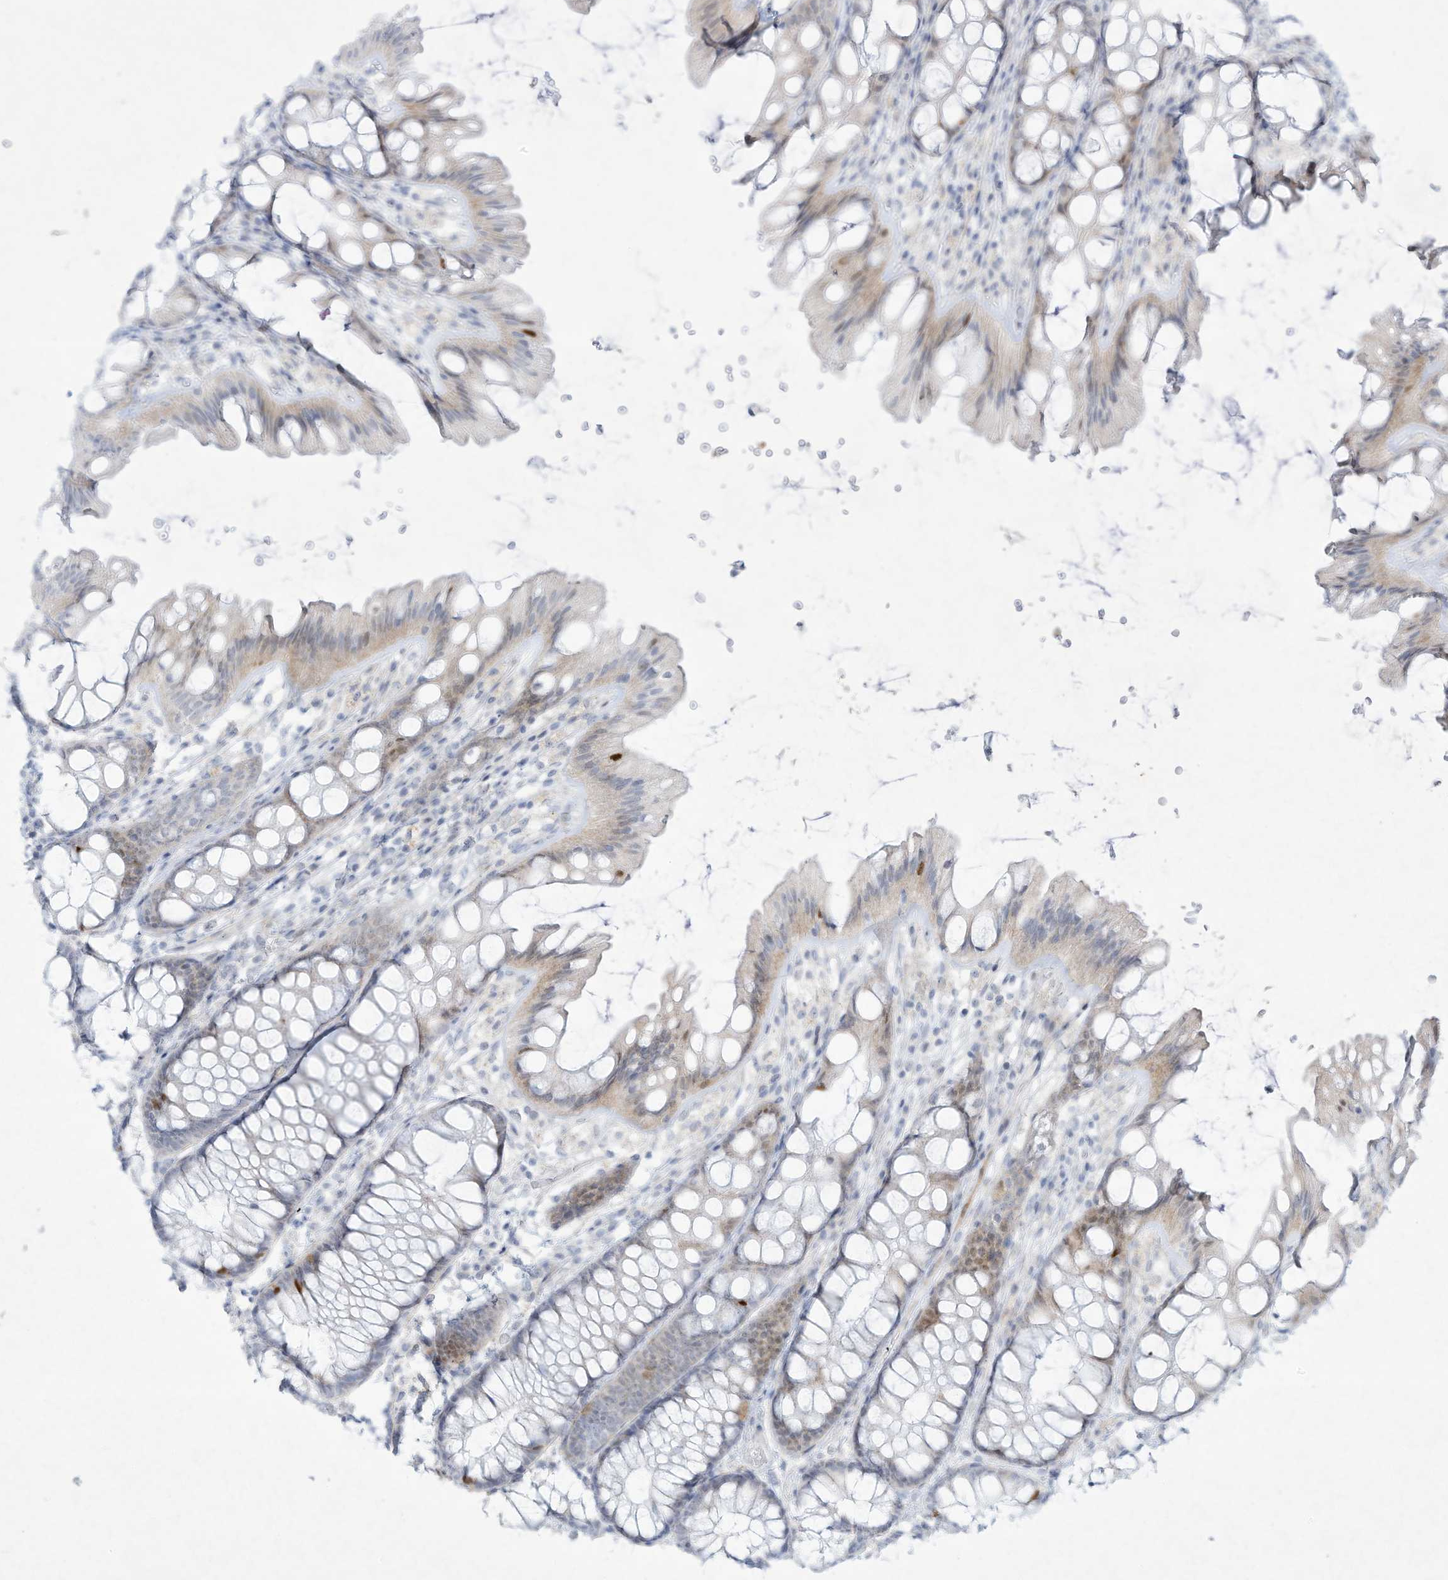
{"staining": {"intensity": "negative", "quantity": "none", "location": "none"}, "tissue": "colon", "cell_type": "Endothelial cells", "image_type": "normal", "snomed": [{"axis": "morphology", "description": "Normal tissue, NOS"}, {"axis": "topography", "description": "Colon"}], "caption": "Endothelial cells are negative for brown protein staining in benign colon. (Brightfield microscopy of DAB (3,3'-diaminobenzidine) IHC at high magnification).", "gene": "PAX6", "patient": {"sex": "male", "age": 47}}